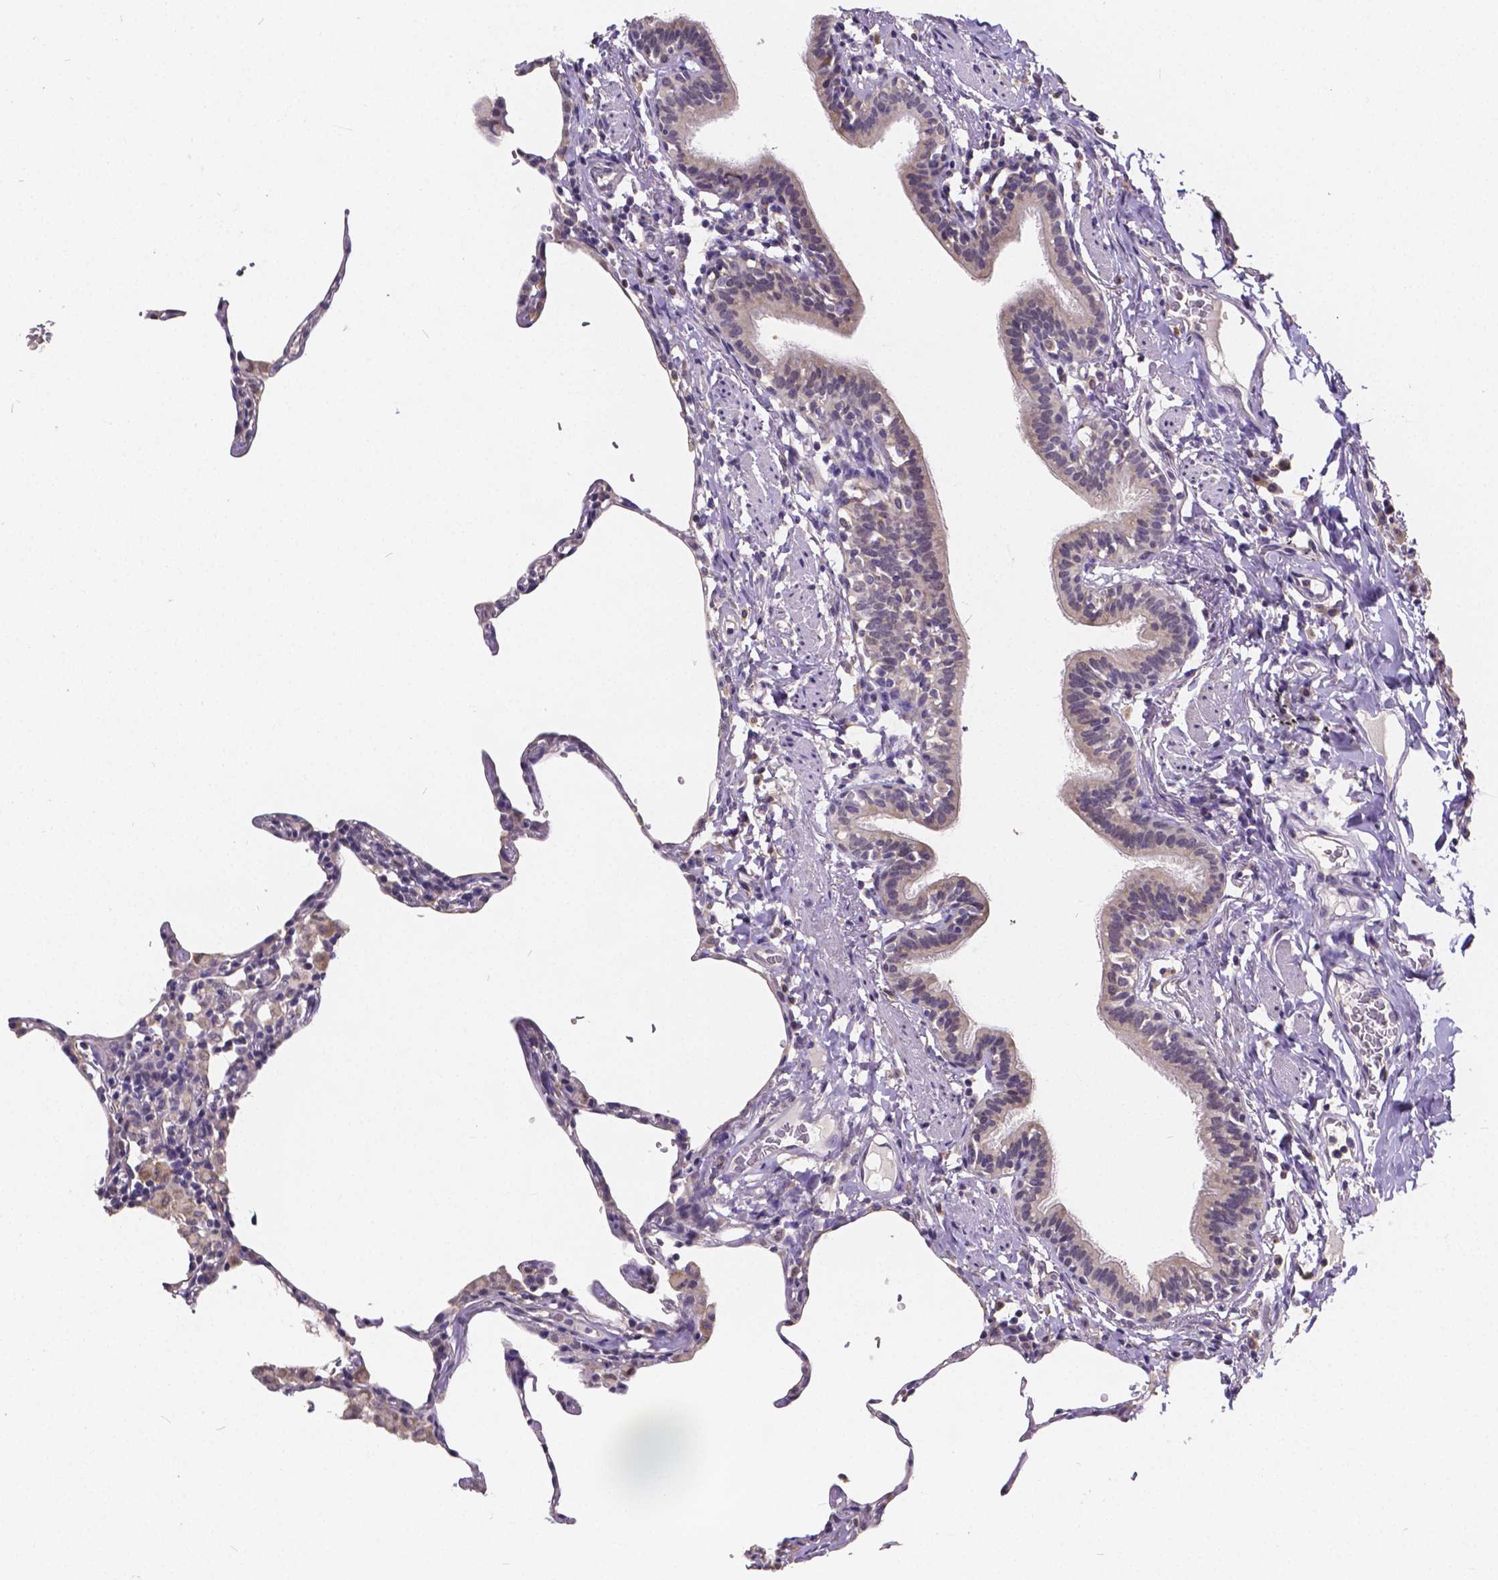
{"staining": {"intensity": "negative", "quantity": "none", "location": "none"}, "tissue": "lung", "cell_type": "Alveolar cells", "image_type": "normal", "snomed": [{"axis": "morphology", "description": "Normal tissue, NOS"}, {"axis": "topography", "description": "Lung"}], "caption": "DAB immunohistochemical staining of normal human lung displays no significant expression in alveolar cells.", "gene": "CTNNA2", "patient": {"sex": "female", "age": 57}}